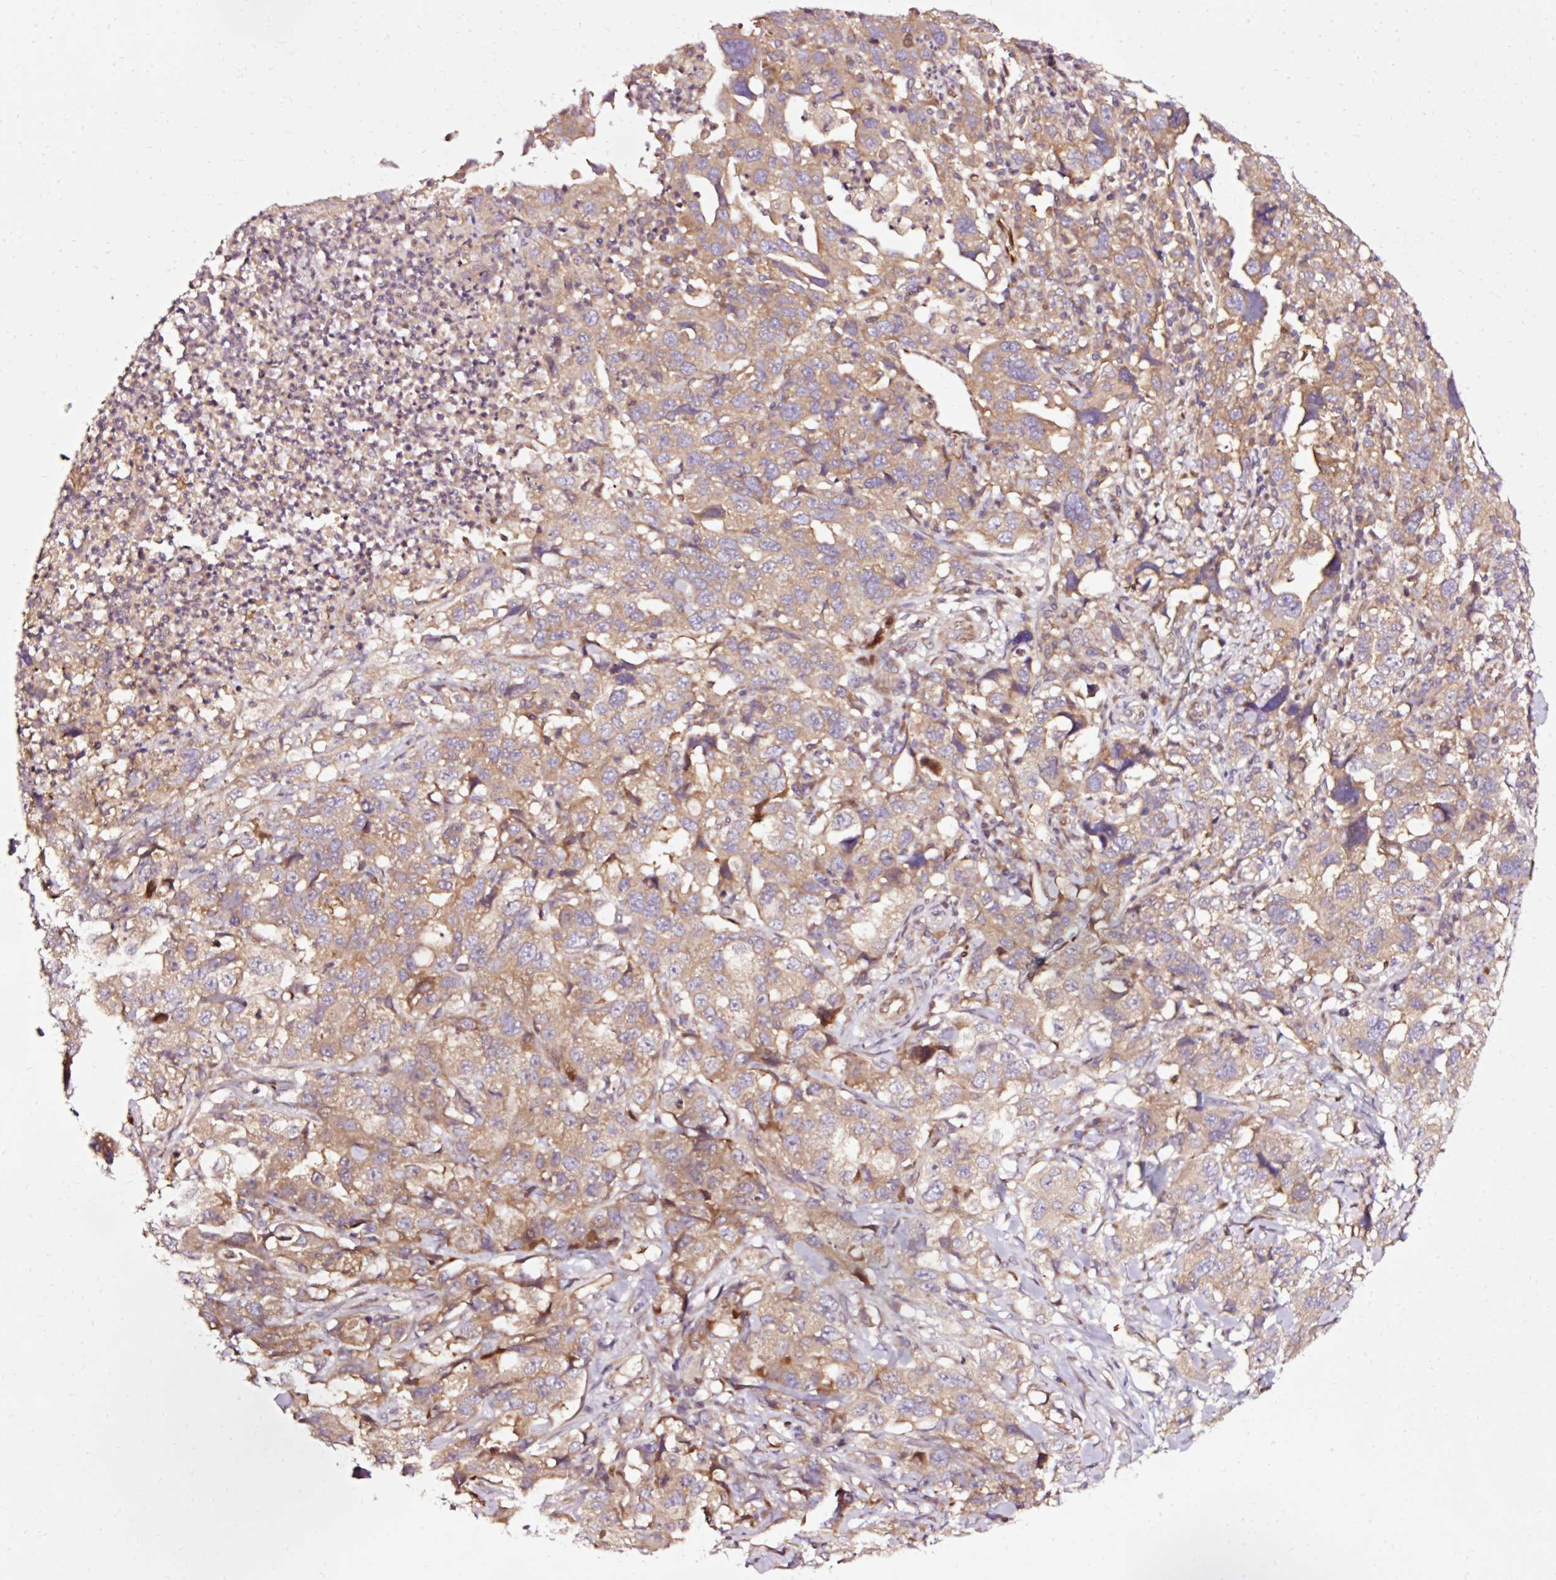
{"staining": {"intensity": "moderate", "quantity": ">75%", "location": "cytoplasmic/membranous"}, "tissue": "lung cancer", "cell_type": "Tumor cells", "image_type": "cancer", "snomed": [{"axis": "morphology", "description": "Adenocarcinoma, NOS"}, {"axis": "topography", "description": "Lung"}], "caption": "Tumor cells show moderate cytoplasmic/membranous expression in about >75% of cells in lung adenocarcinoma. (DAB (3,3'-diaminobenzidine) IHC, brown staining for protein, blue staining for nuclei).", "gene": "NAPA", "patient": {"sex": "female", "age": 51}}